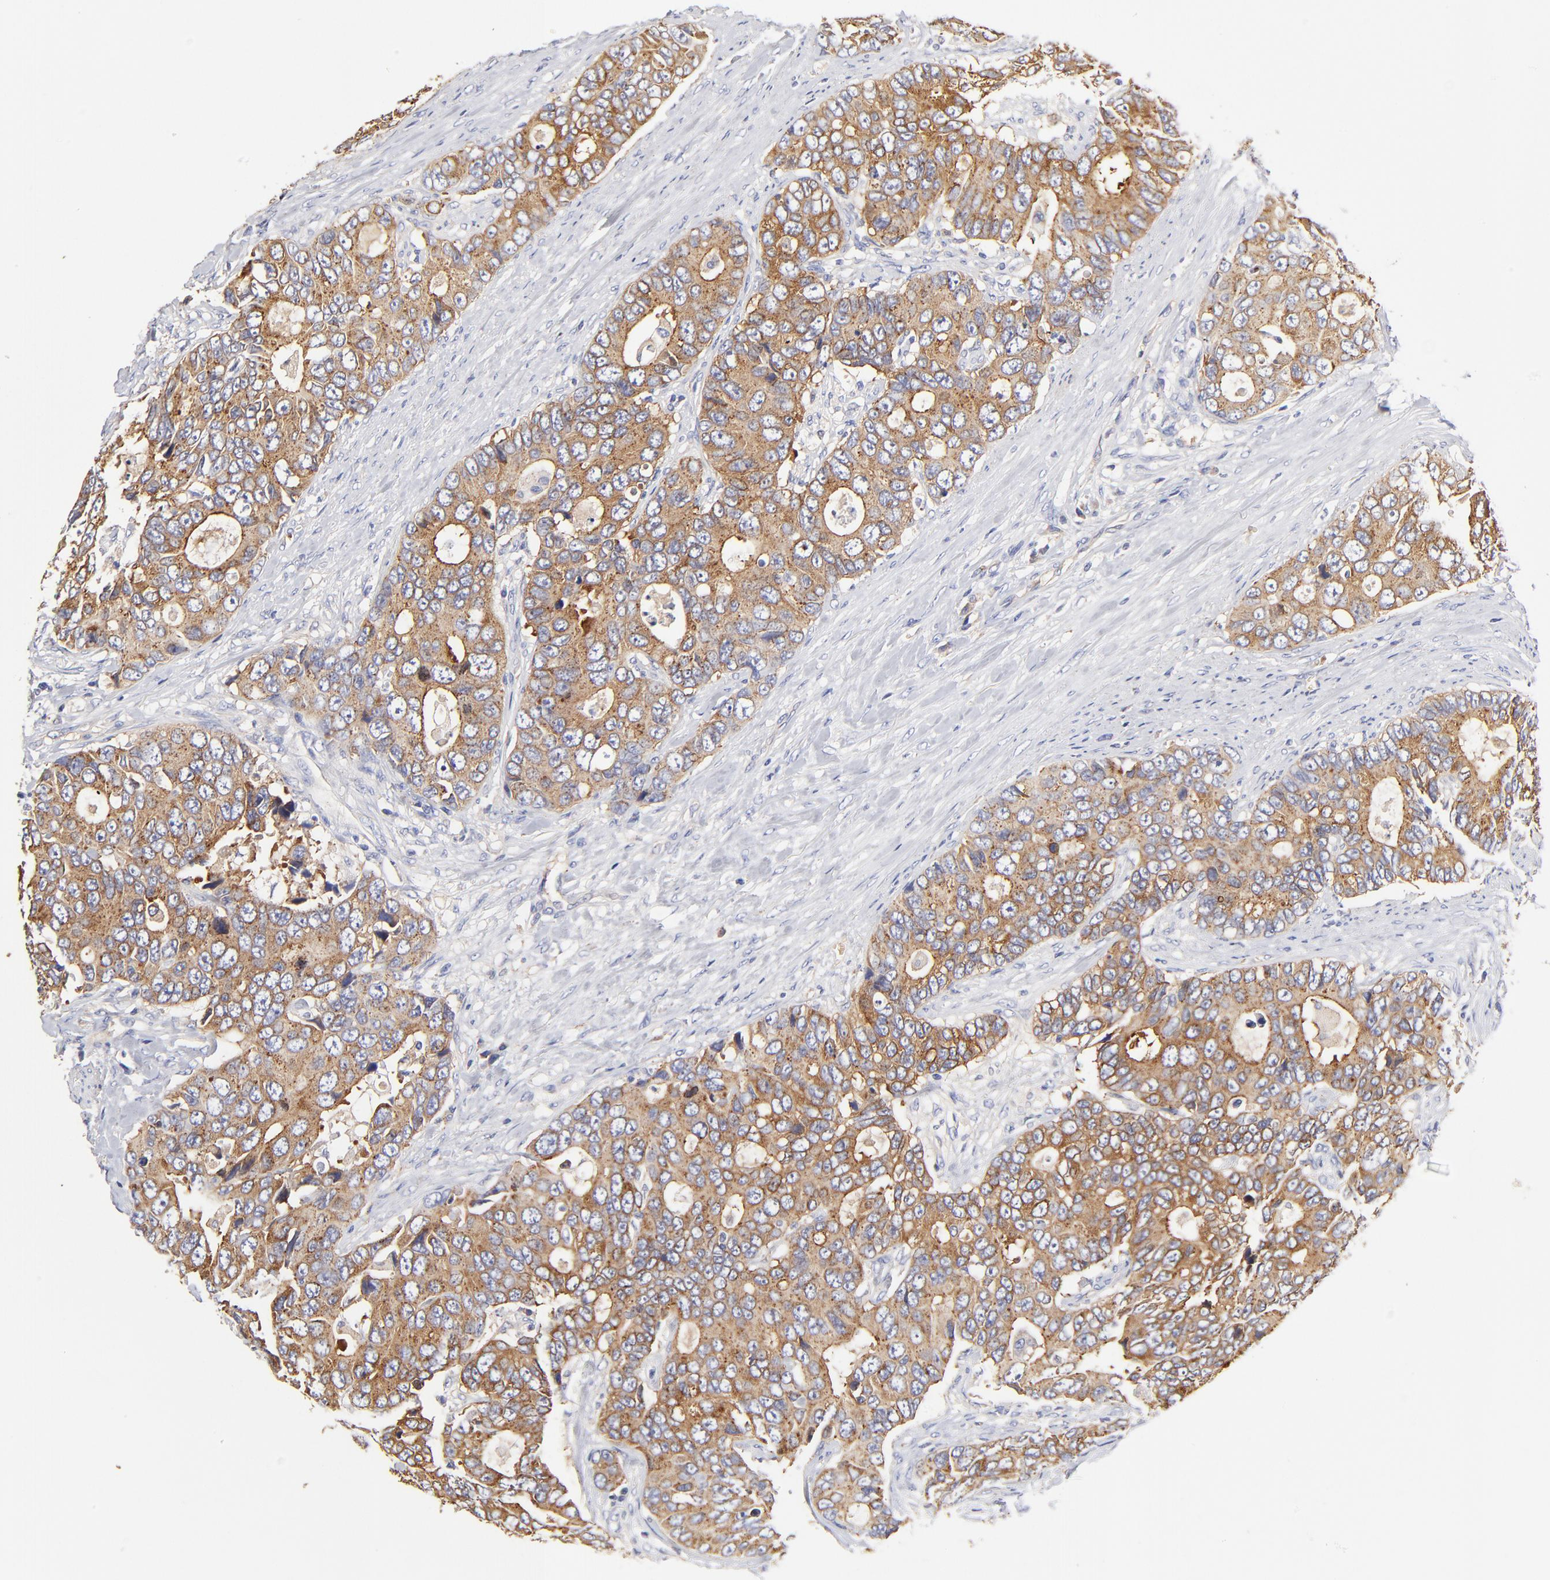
{"staining": {"intensity": "moderate", "quantity": ">75%", "location": "cytoplasmic/membranous"}, "tissue": "colorectal cancer", "cell_type": "Tumor cells", "image_type": "cancer", "snomed": [{"axis": "morphology", "description": "Adenocarcinoma, NOS"}, {"axis": "topography", "description": "Rectum"}], "caption": "This micrograph shows colorectal cancer (adenocarcinoma) stained with immunohistochemistry (IHC) to label a protein in brown. The cytoplasmic/membranous of tumor cells show moderate positivity for the protein. Nuclei are counter-stained blue.", "gene": "CD2AP", "patient": {"sex": "female", "age": 67}}